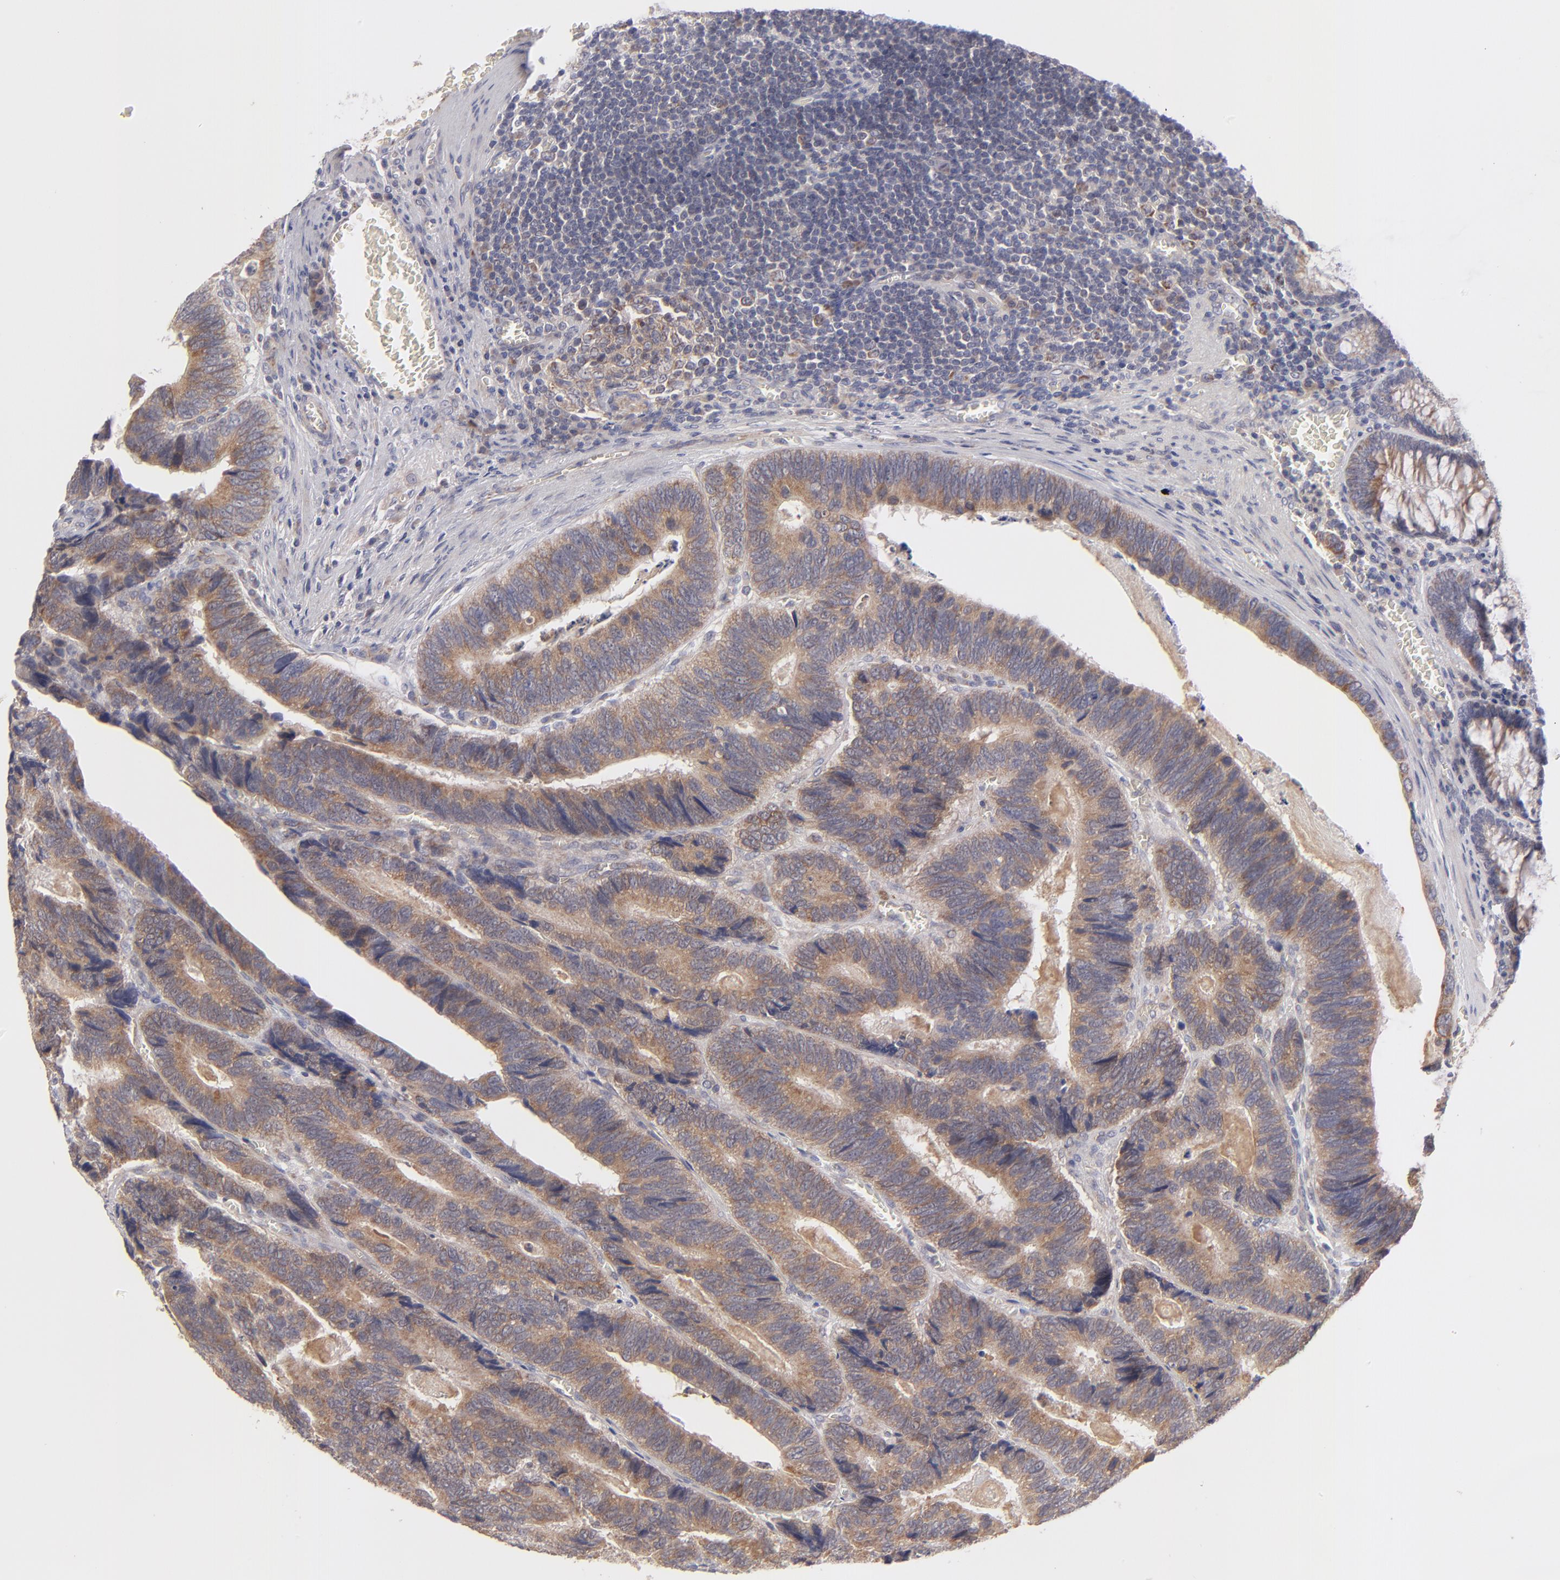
{"staining": {"intensity": "moderate", "quantity": ">75%", "location": "cytoplasmic/membranous"}, "tissue": "colorectal cancer", "cell_type": "Tumor cells", "image_type": "cancer", "snomed": [{"axis": "morphology", "description": "Adenocarcinoma, NOS"}, {"axis": "topography", "description": "Colon"}], "caption": "There is medium levels of moderate cytoplasmic/membranous expression in tumor cells of colorectal cancer, as demonstrated by immunohistochemical staining (brown color).", "gene": "HCCS", "patient": {"sex": "male", "age": 72}}